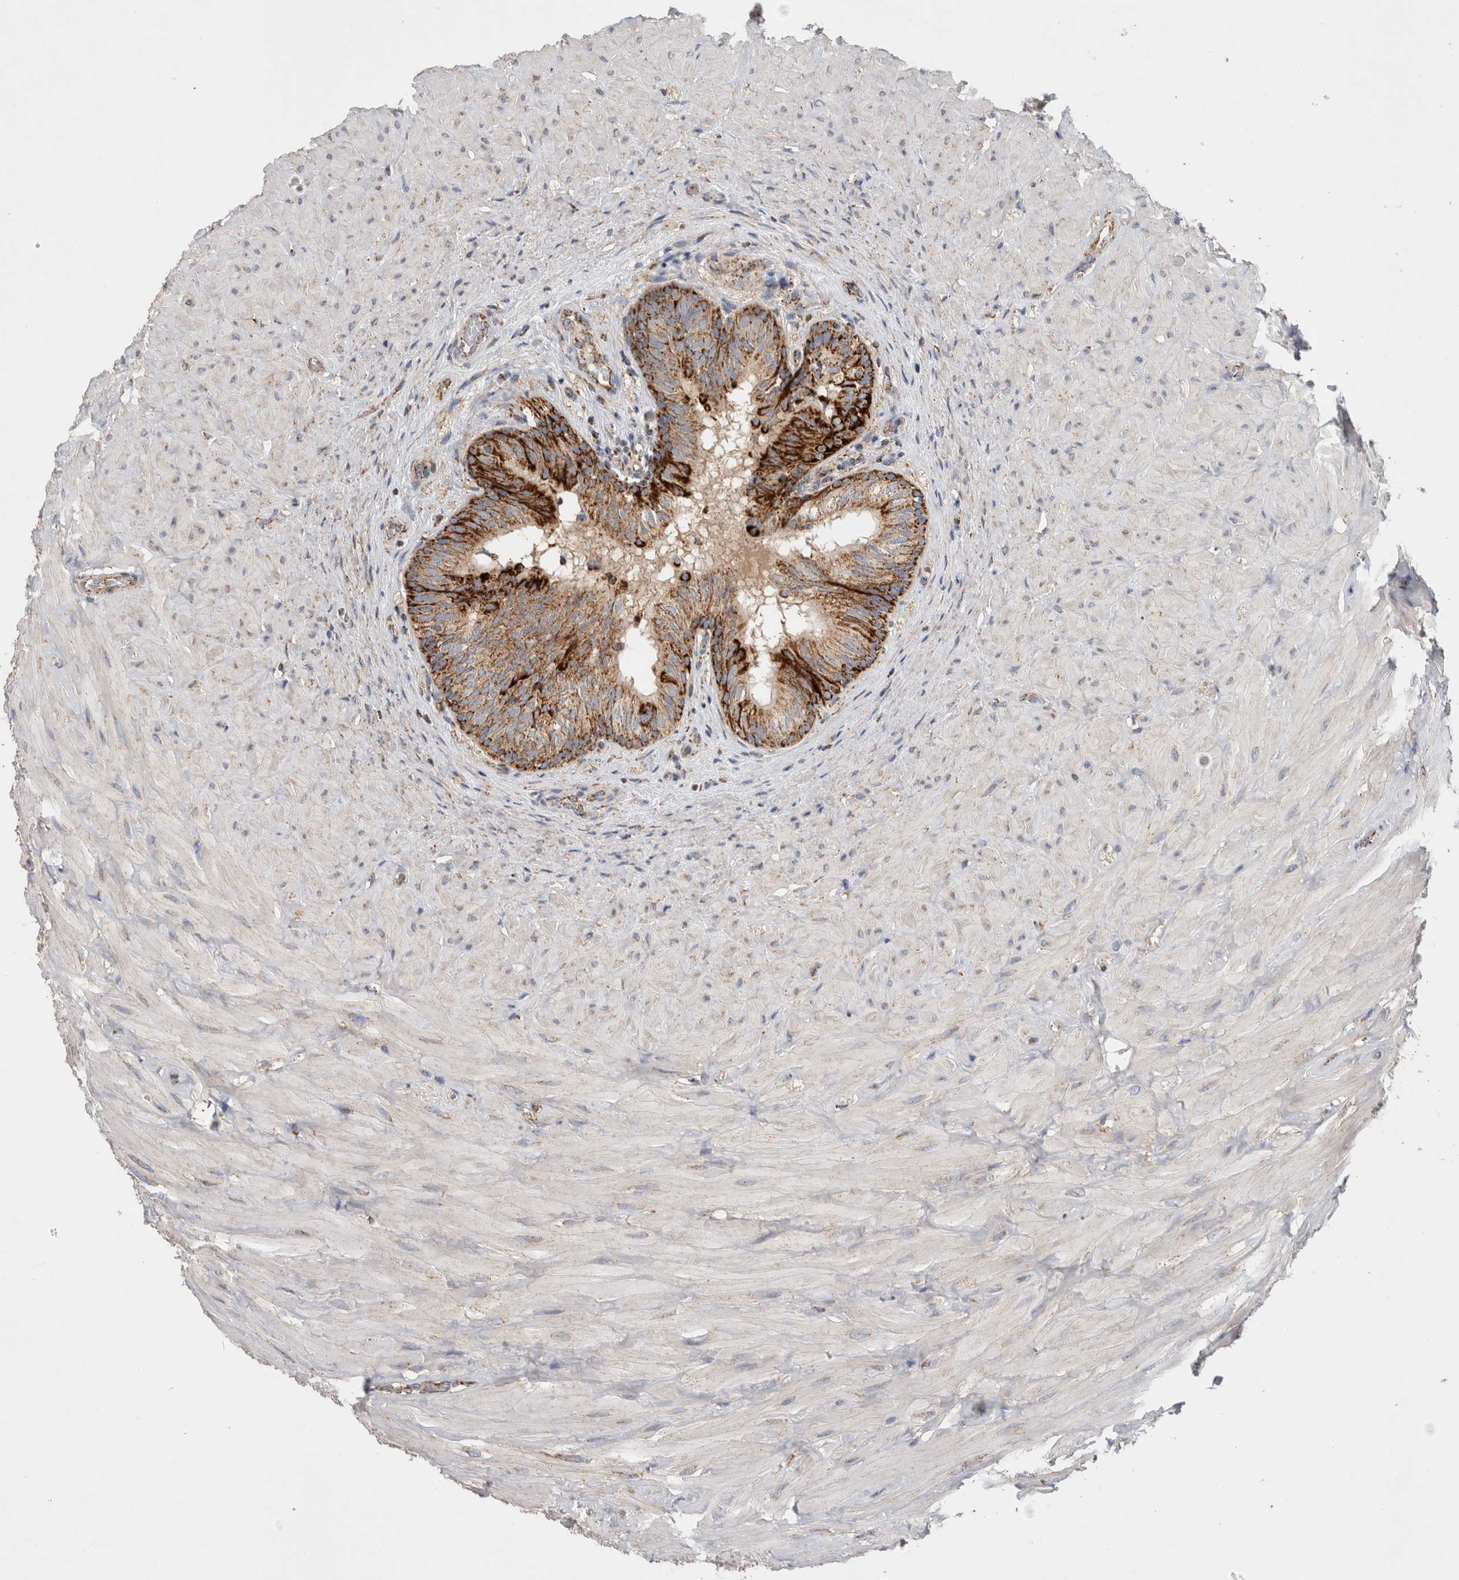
{"staining": {"intensity": "strong", "quantity": ">75%", "location": "cytoplasmic/membranous"}, "tissue": "epididymis", "cell_type": "Glandular cells", "image_type": "normal", "snomed": [{"axis": "morphology", "description": "Normal tissue, NOS"}, {"axis": "topography", "description": "Soft tissue"}, {"axis": "topography", "description": "Epididymis"}], "caption": "Epididymis stained for a protein (brown) reveals strong cytoplasmic/membranous positive positivity in approximately >75% of glandular cells.", "gene": "IARS2", "patient": {"sex": "male", "age": 26}}